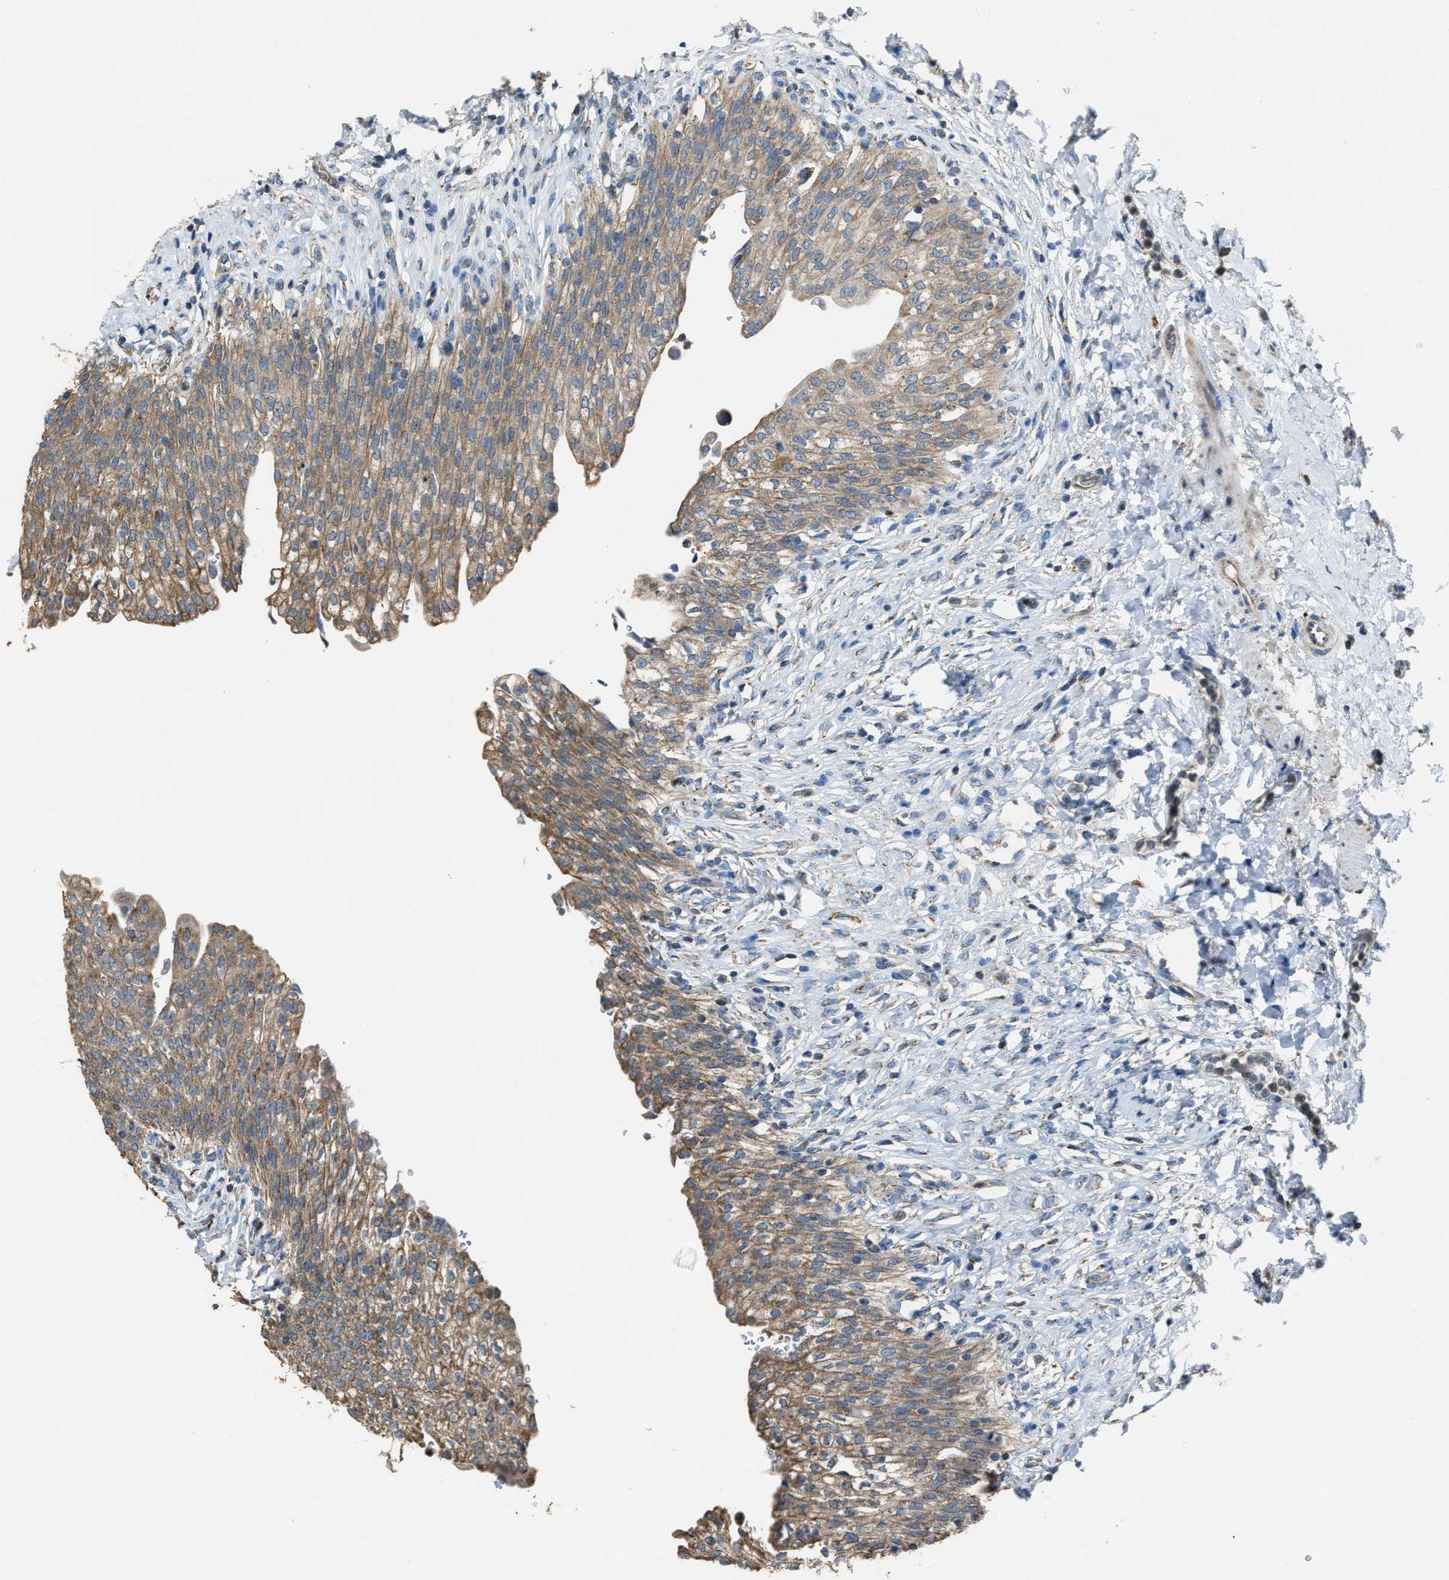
{"staining": {"intensity": "moderate", "quantity": ">75%", "location": "cytoplasmic/membranous"}, "tissue": "urinary bladder", "cell_type": "Urothelial cells", "image_type": "normal", "snomed": [{"axis": "morphology", "description": "Urothelial carcinoma, High grade"}, {"axis": "topography", "description": "Urinary bladder"}], "caption": "Approximately >75% of urothelial cells in normal urinary bladder show moderate cytoplasmic/membranous protein positivity as visualized by brown immunohistochemical staining.", "gene": "SLC25A11", "patient": {"sex": "male", "age": 46}}